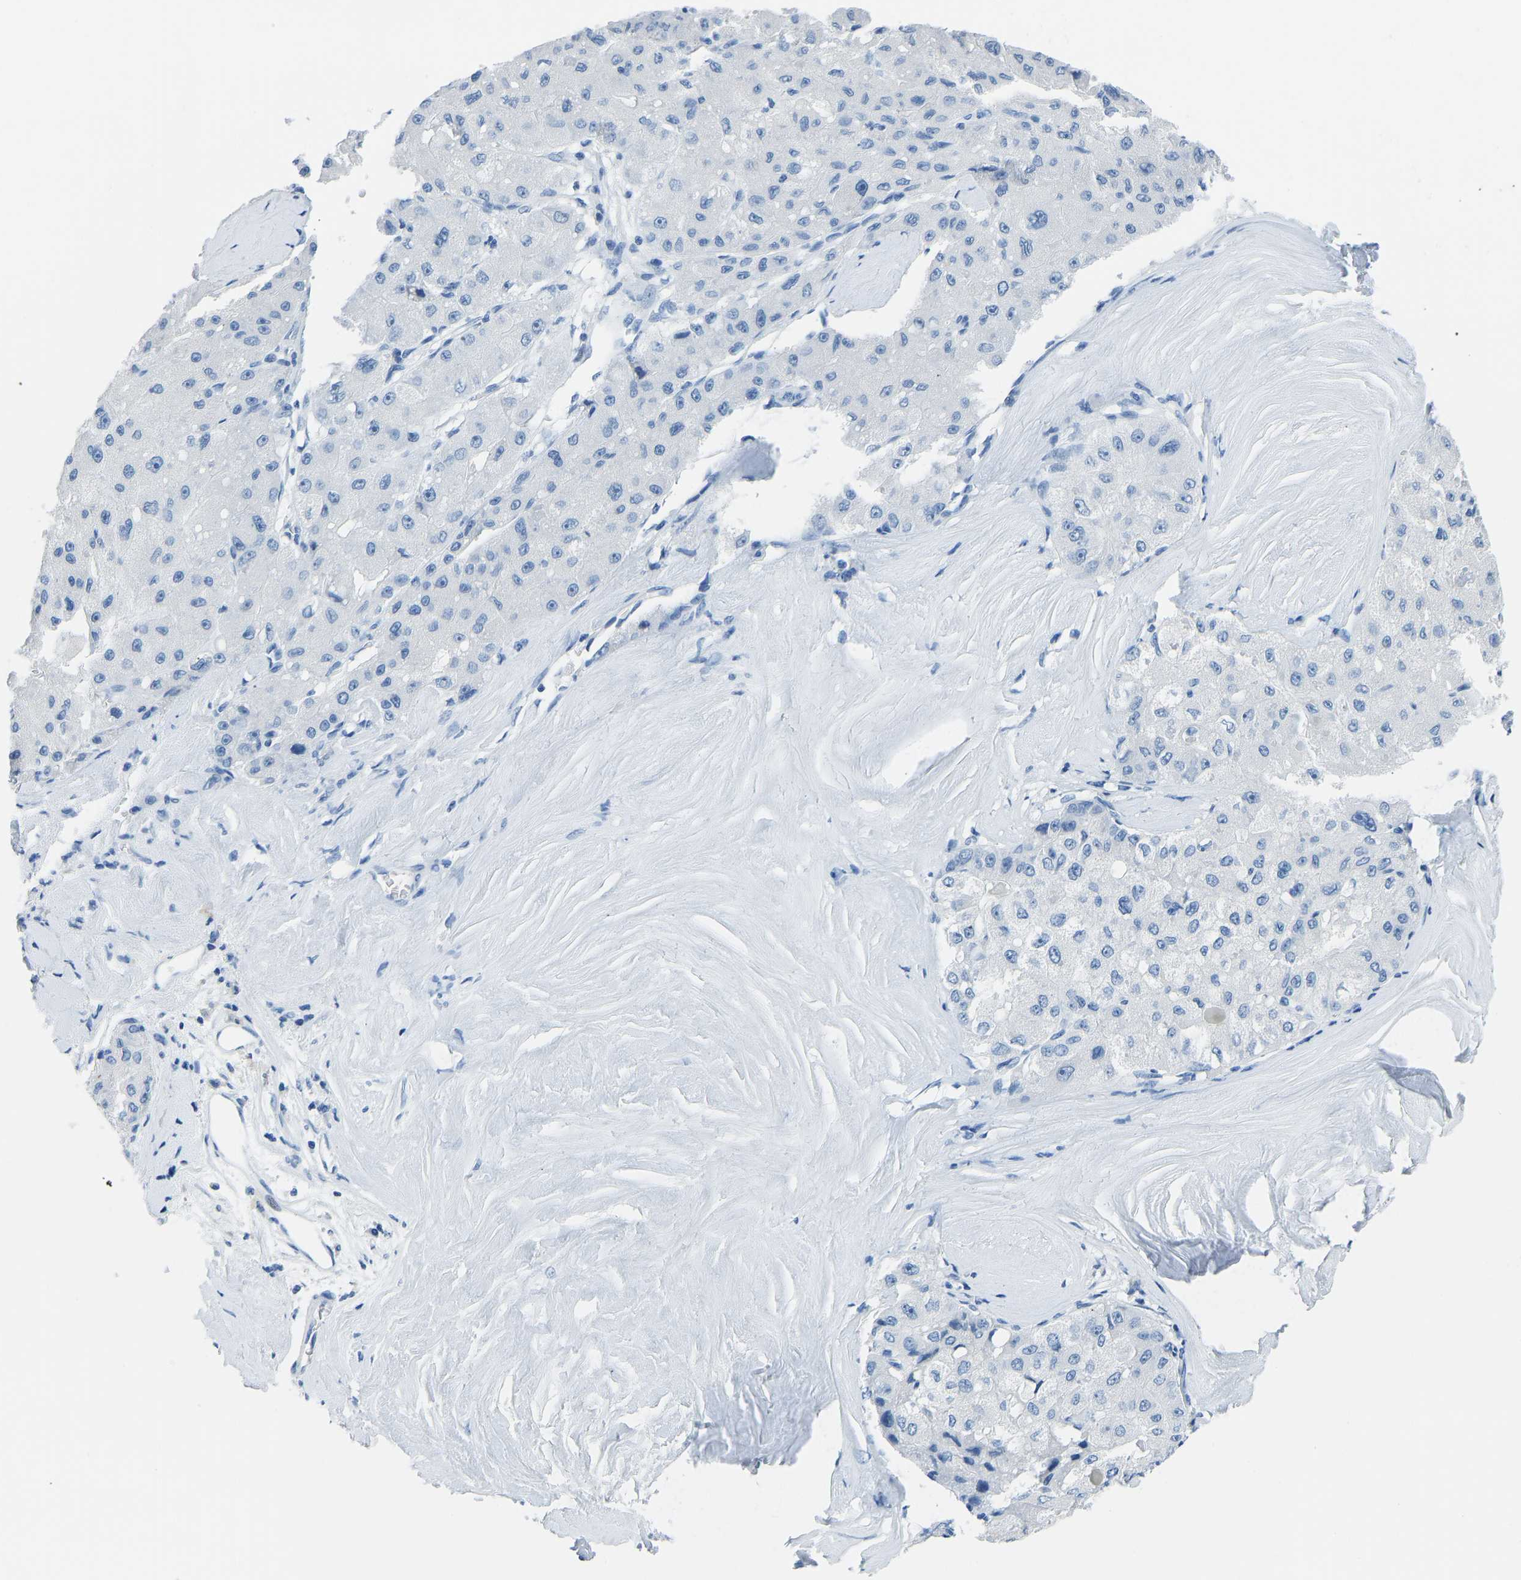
{"staining": {"intensity": "negative", "quantity": "none", "location": "none"}, "tissue": "liver cancer", "cell_type": "Tumor cells", "image_type": "cancer", "snomed": [{"axis": "morphology", "description": "Carcinoma, Hepatocellular, NOS"}, {"axis": "topography", "description": "Liver"}], "caption": "Human hepatocellular carcinoma (liver) stained for a protein using immunohistochemistry shows no positivity in tumor cells.", "gene": "SERPINB3", "patient": {"sex": "male", "age": 80}}